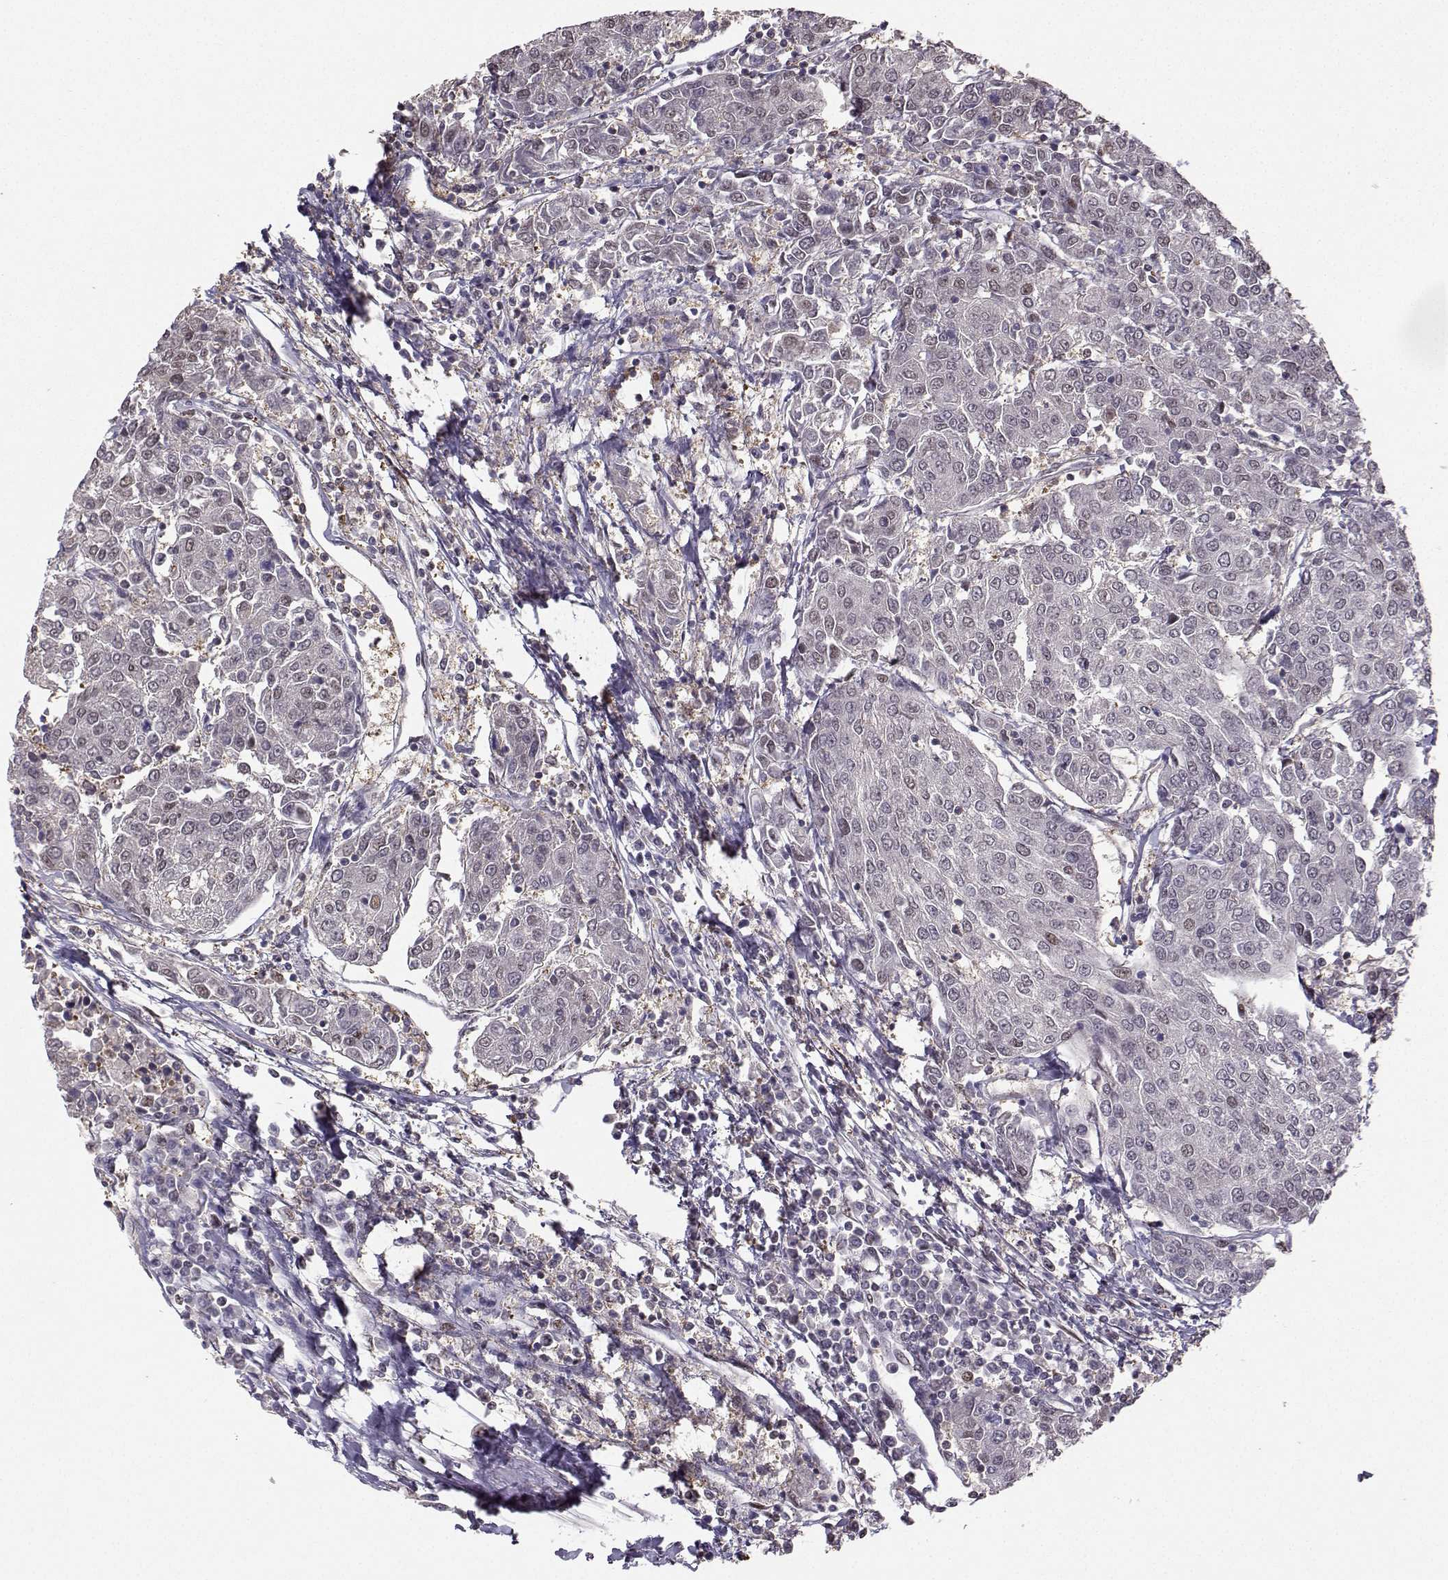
{"staining": {"intensity": "negative", "quantity": "none", "location": "none"}, "tissue": "urothelial cancer", "cell_type": "Tumor cells", "image_type": "cancer", "snomed": [{"axis": "morphology", "description": "Urothelial carcinoma, High grade"}, {"axis": "topography", "description": "Urinary bladder"}], "caption": "This histopathology image is of urothelial cancer stained with immunohistochemistry (IHC) to label a protein in brown with the nuclei are counter-stained blue. There is no staining in tumor cells.", "gene": "PKP2", "patient": {"sex": "female", "age": 85}}